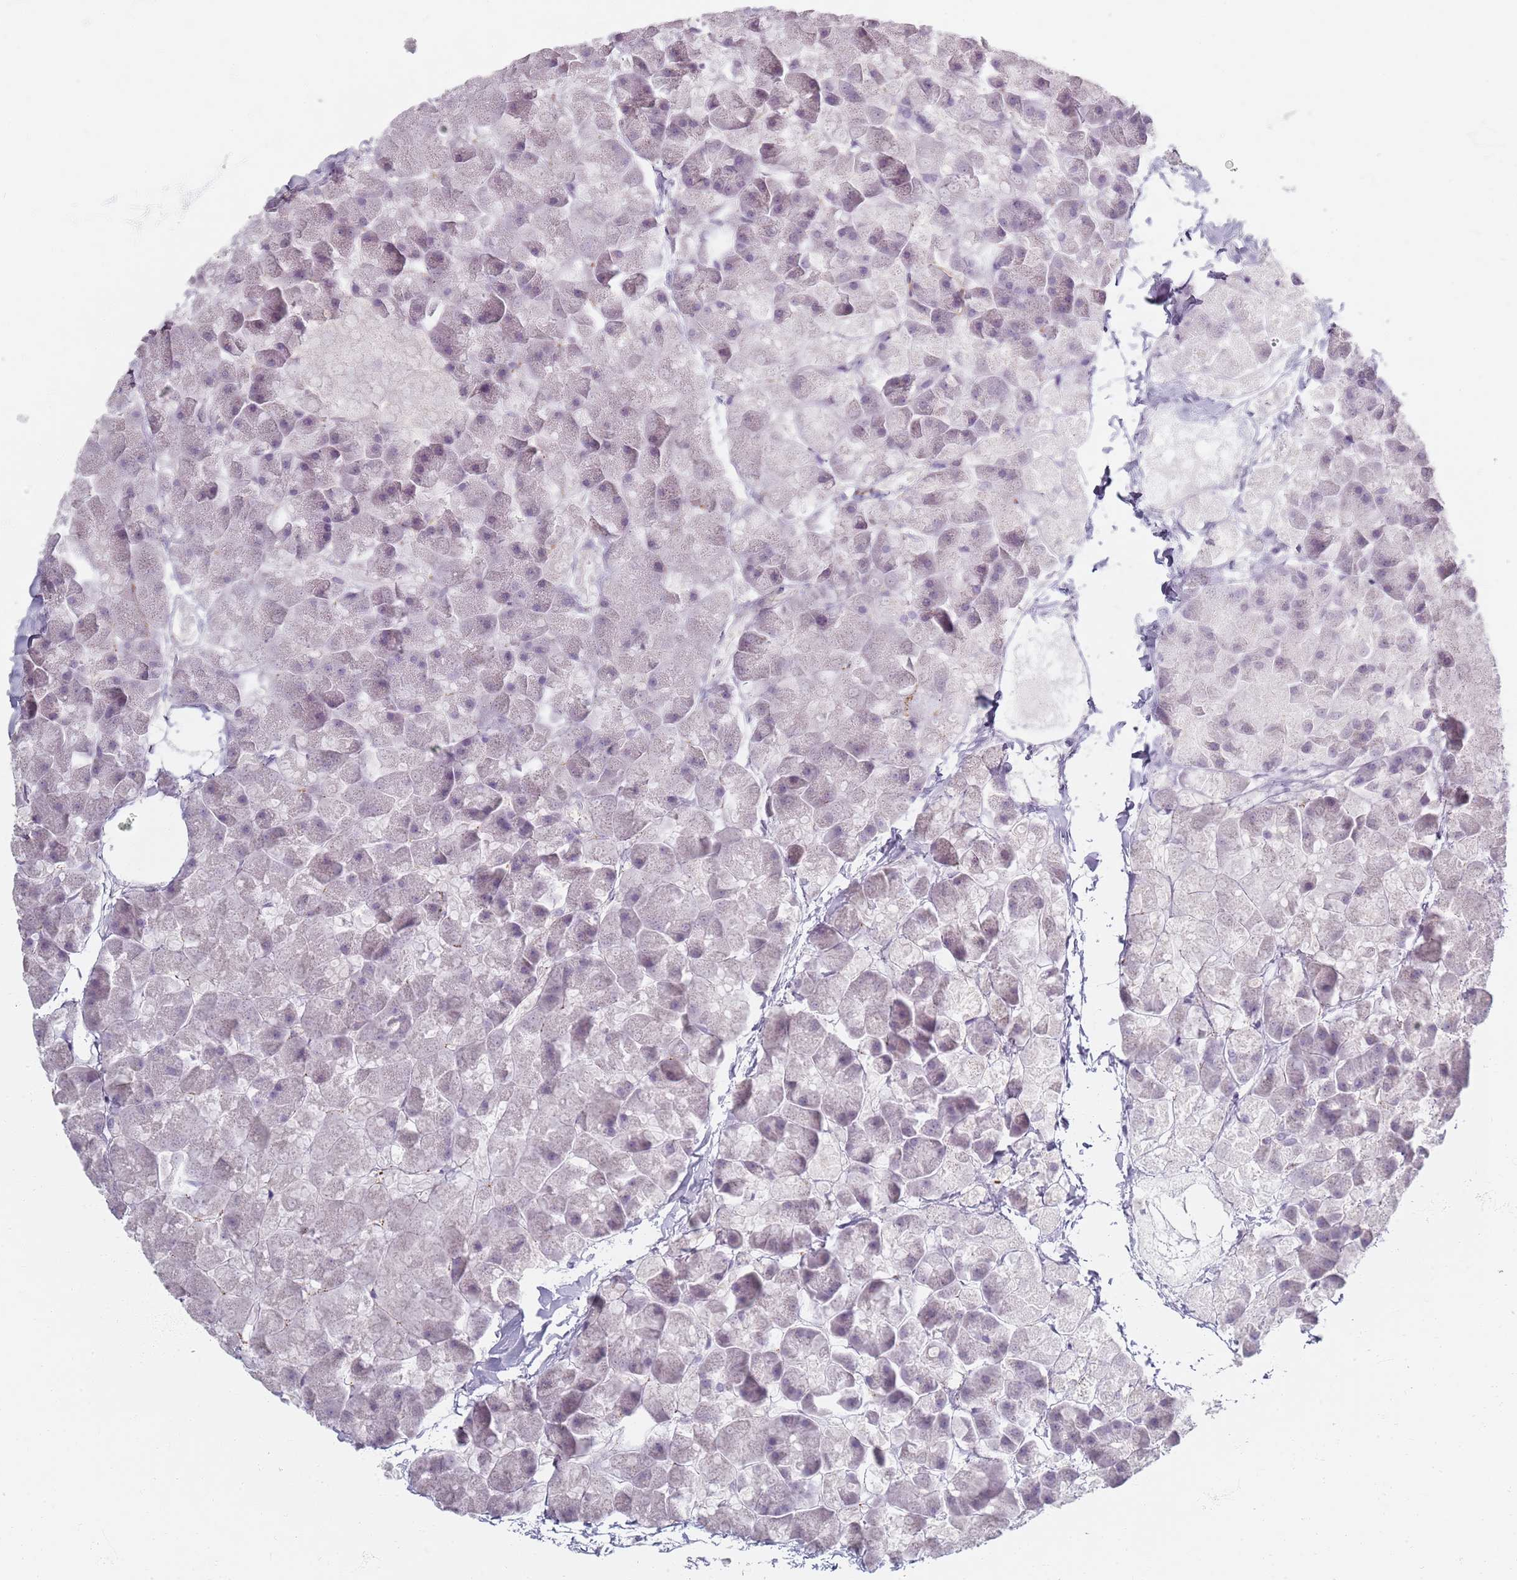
{"staining": {"intensity": "negative", "quantity": "none", "location": "none"}, "tissue": "pancreas", "cell_type": "Exocrine glandular cells", "image_type": "normal", "snomed": [{"axis": "morphology", "description": "Normal tissue, NOS"}, {"axis": "topography", "description": "Pancreas"}], "caption": "Immunohistochemistry micrograph of benign pancreas: human pancreas stained with DAB demonstrates no significant protein staining in exocrine glandular cells.", "gene": "SYNGR3", "patient": {"sex": "male", "age": 35}}